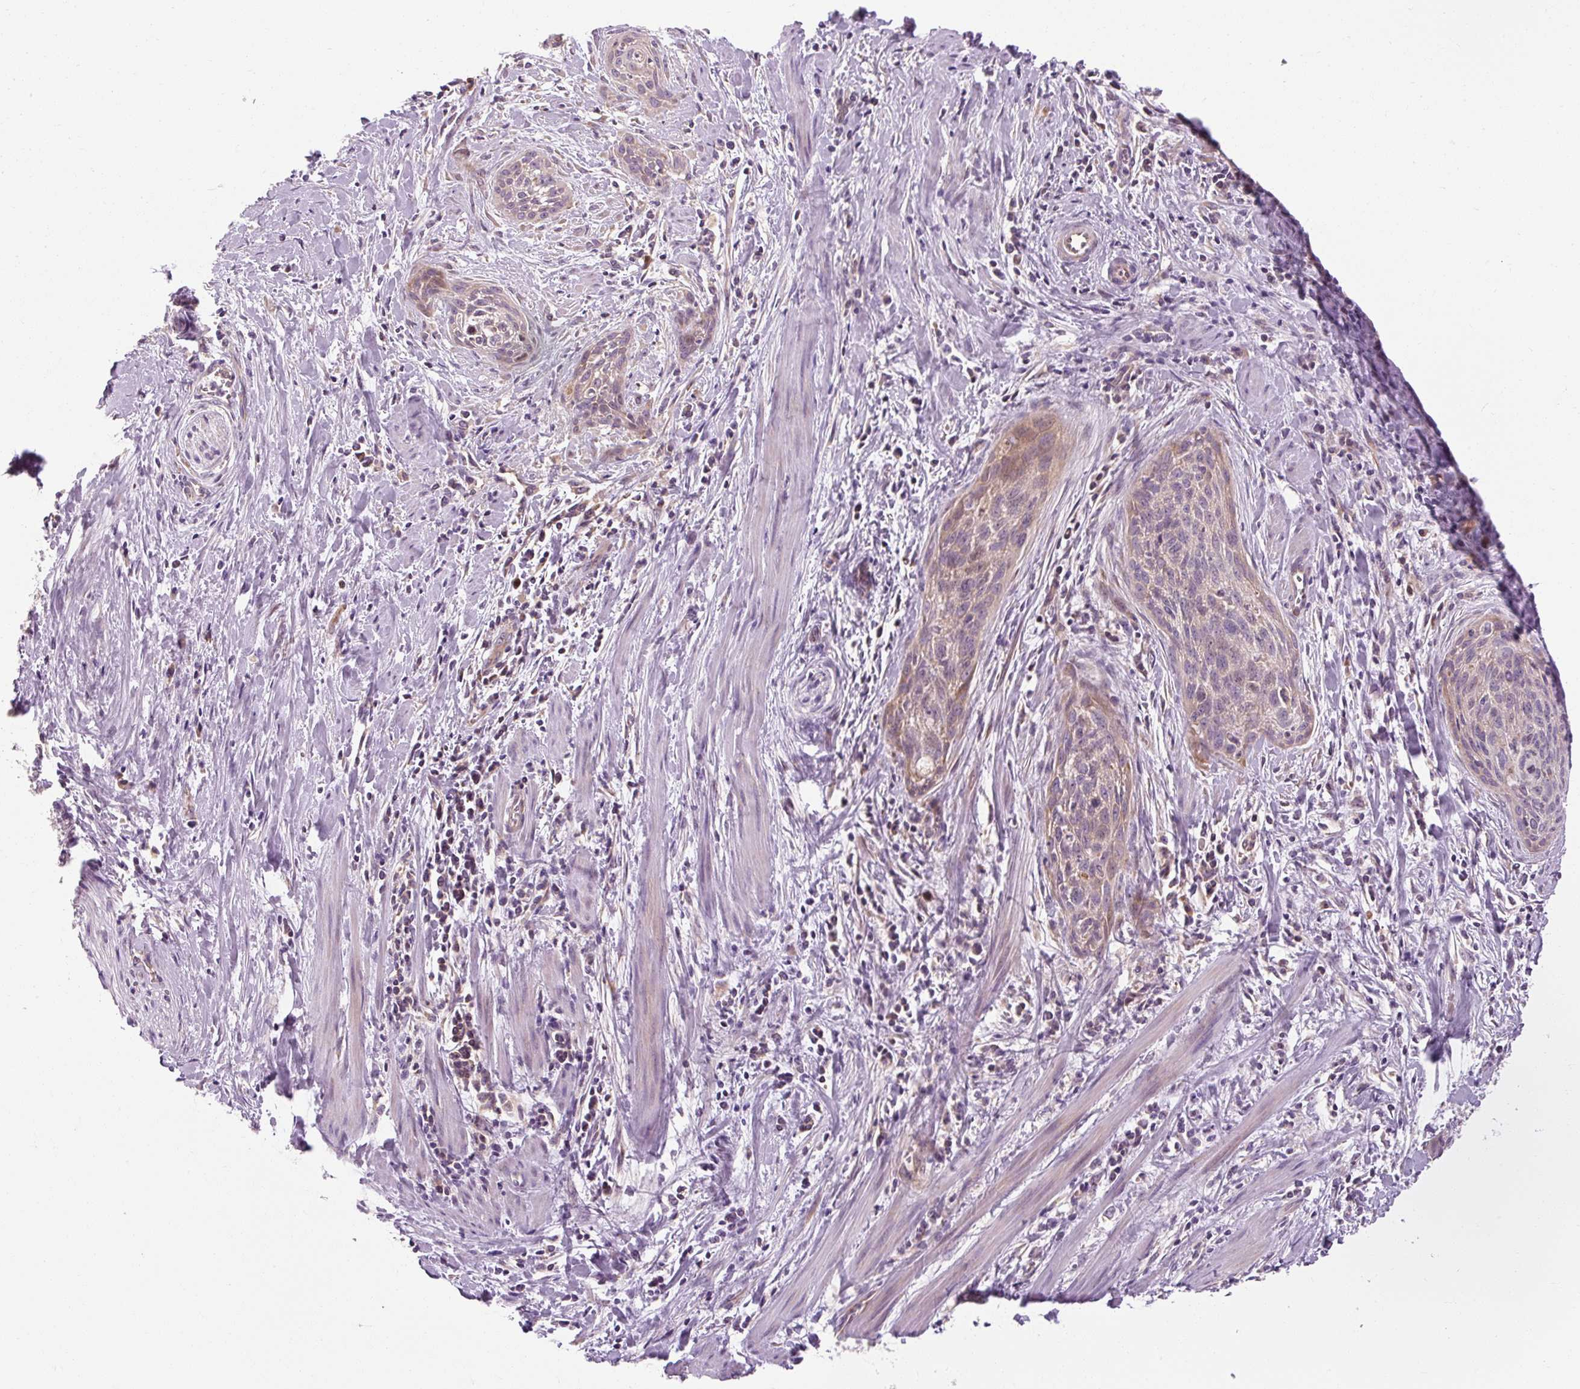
{"staining": {"intensity": "weak", "quantity": "25%-75%", "location": "cytoplasmic/membranous"}, "tissue": "cervical cancer", "cell_type": "Tumor cells", "image_type": "cancer", "snomed": [{"axis": "morphology", "description": "Squamous cell carcinoma, NOS"}, {"axis": "topography", "description": "Cervix"}], "caption": "Cervical cancer (squamous cell carcinoma) was stained to show a protein in brown. There is low levels of weak cytoplasmic/membranous staining in about 25%-75% of tumor cells.", "gene": "PRSS48", "patient": {"sex": "female", "age": 55}}